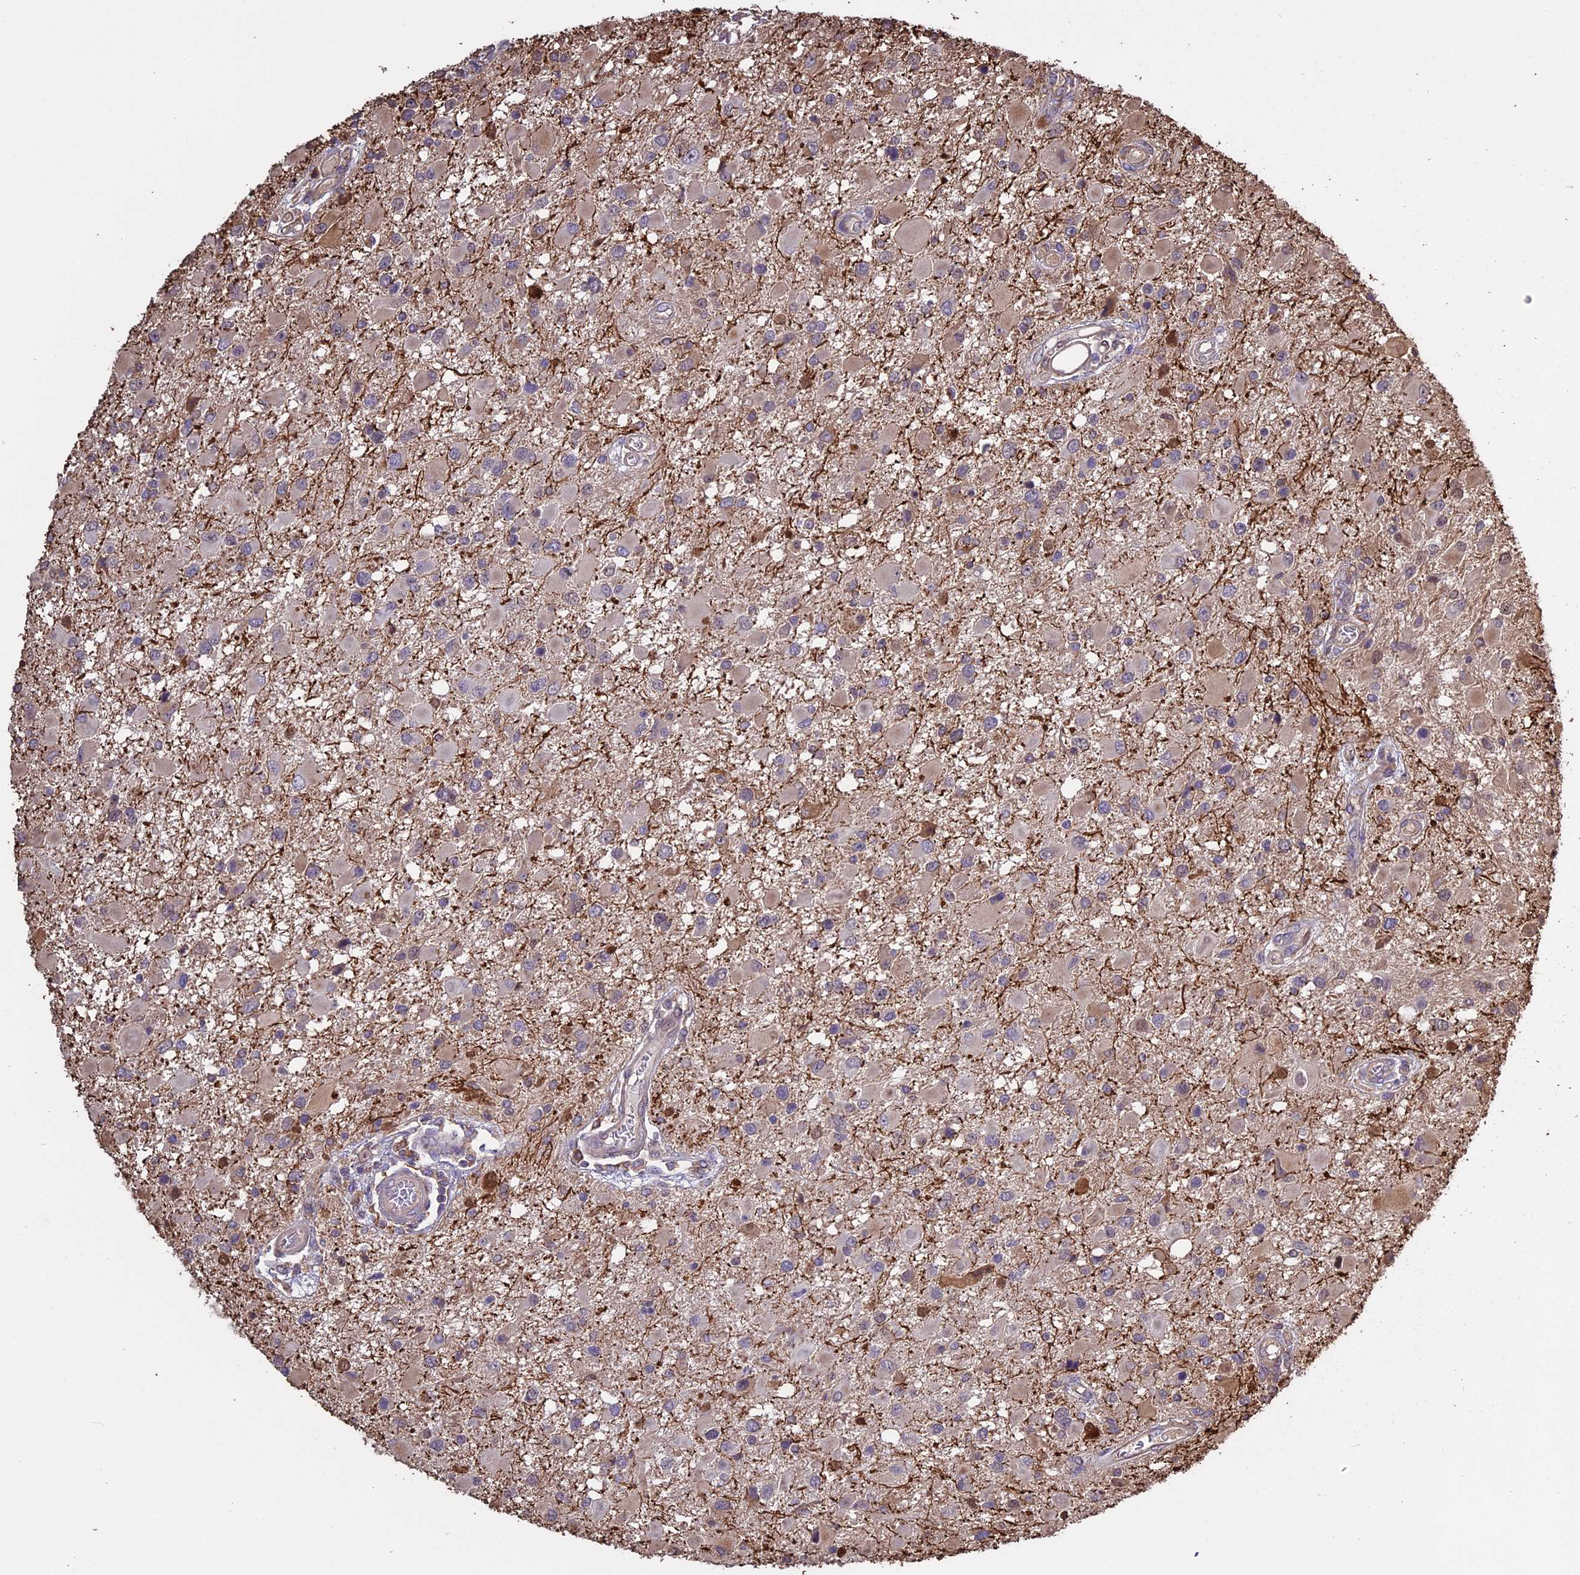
{"staining": {"intensity": "negative", "quantity": "none", "location": "none"}, "tissue": "glioma", "cell_type": "Tumor cells", "image_type": "cancer", "snomed": [{"axis": "morphology", "description": "Glioma, malignant, High grade"}, {"axis": "topography", "description": "Brain"}], "caption": "This micrograph is of glioma stained with immunohistochemistry to label a protein in brown with the nuclei are counter-stained blue. There is no staining in tumor cells.", "gene": "VWA3A", "patient": {"sex": "male", "age": 53}}